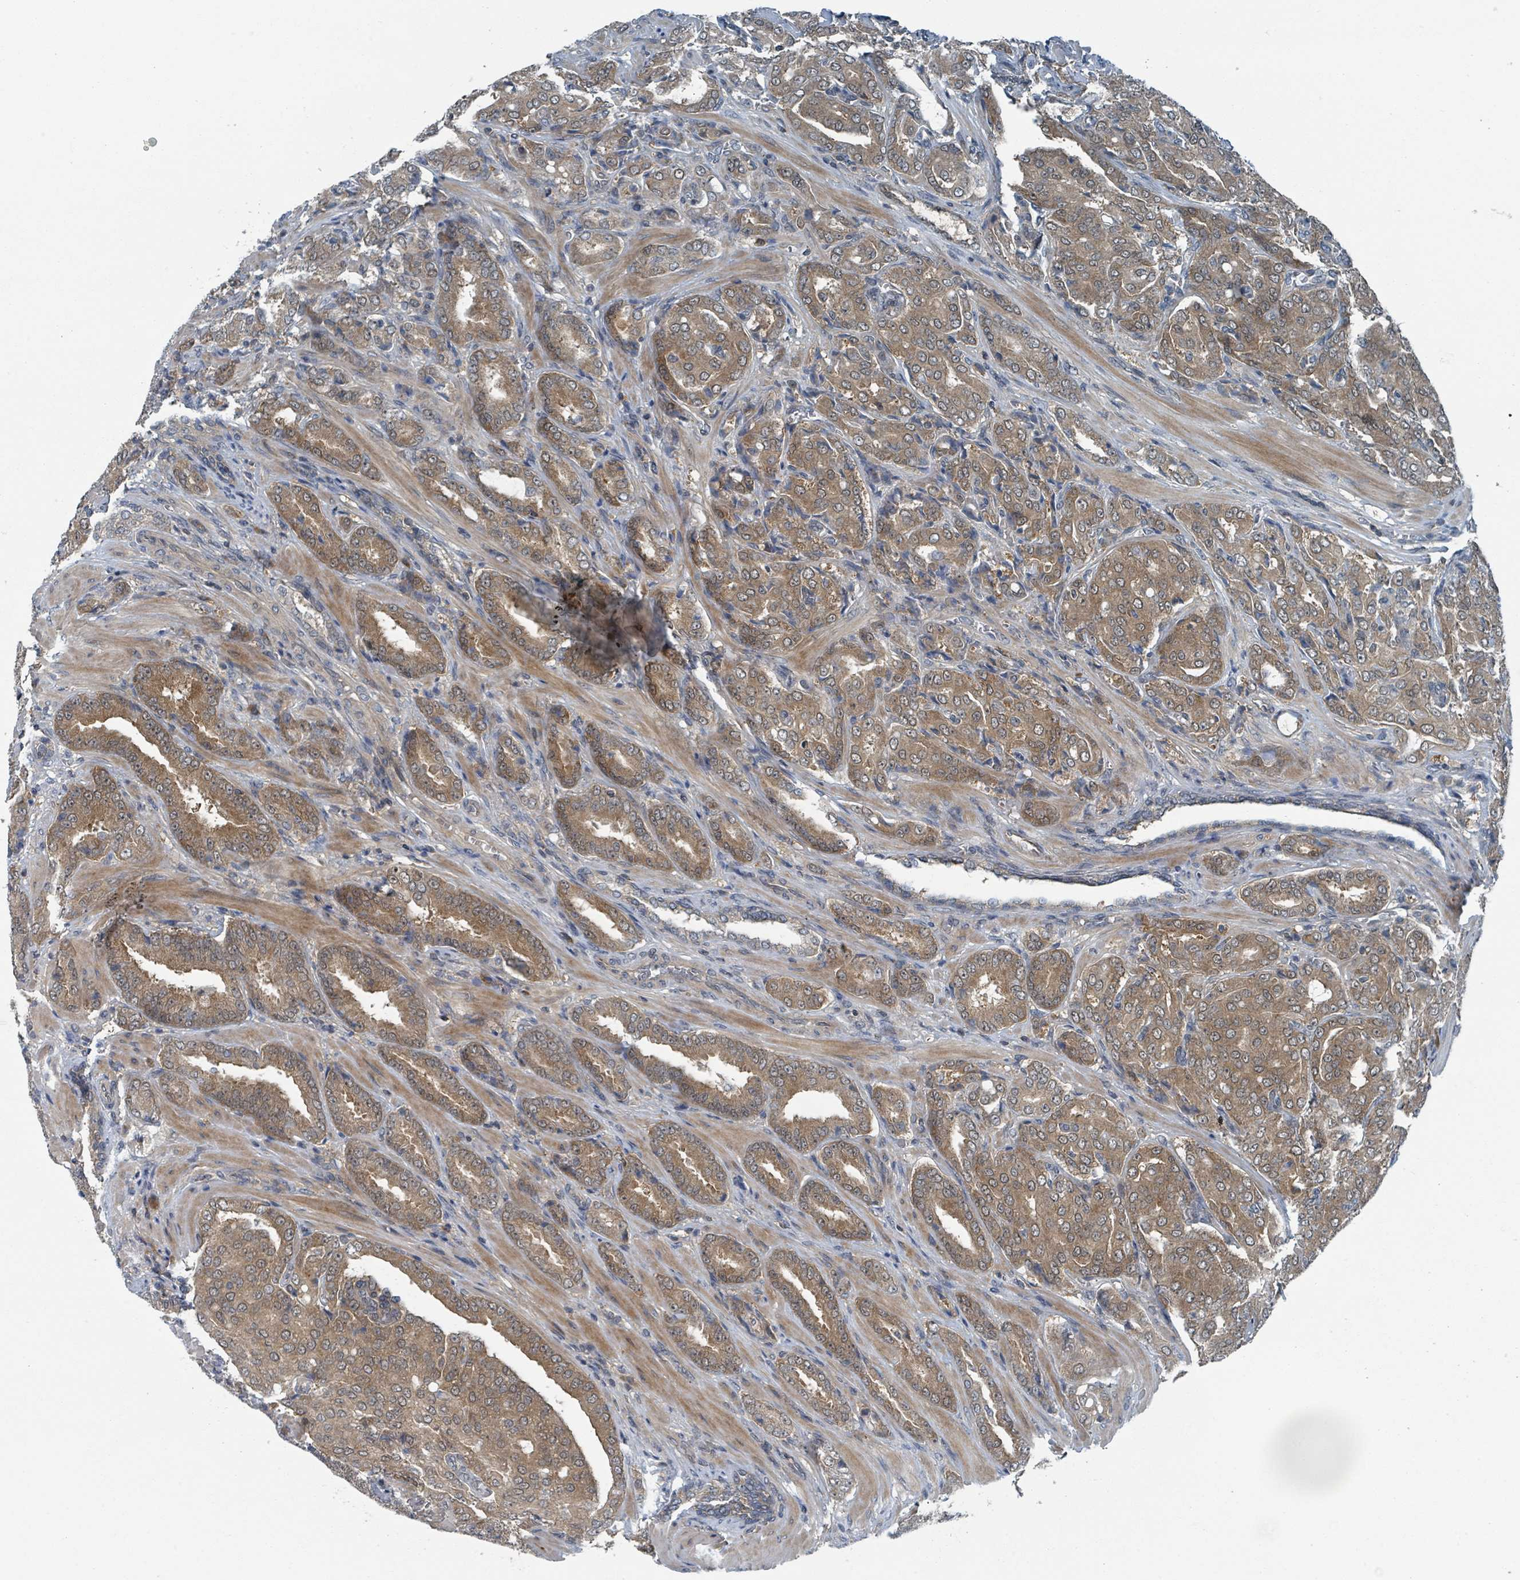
{"staining": {"intensity": "moderate", "quantity": ">75%", "location": "cytoplasmic/membranous,nuclear"}, "tissue": "prostate cancer", "cell_type": "Tumor cells", "image_type": "cancer", "snomed": [{"axis": "morphology", "description": "Adenocarcinoma, High grade"}, {"axis": "topography", "description": "Prostate"}], "caption": "Brown immunohistochemical staining in human prostate adenocarcinoma (high-grade) displays moderate cytoplasmic/membranous and nuclear positivity in approximately >75% of tumor cells. (Brightfield microscopy of DAB IHC at high magnification).", "gene": "GOLGA7", "patient": {"sex": "male", "age": 68}}